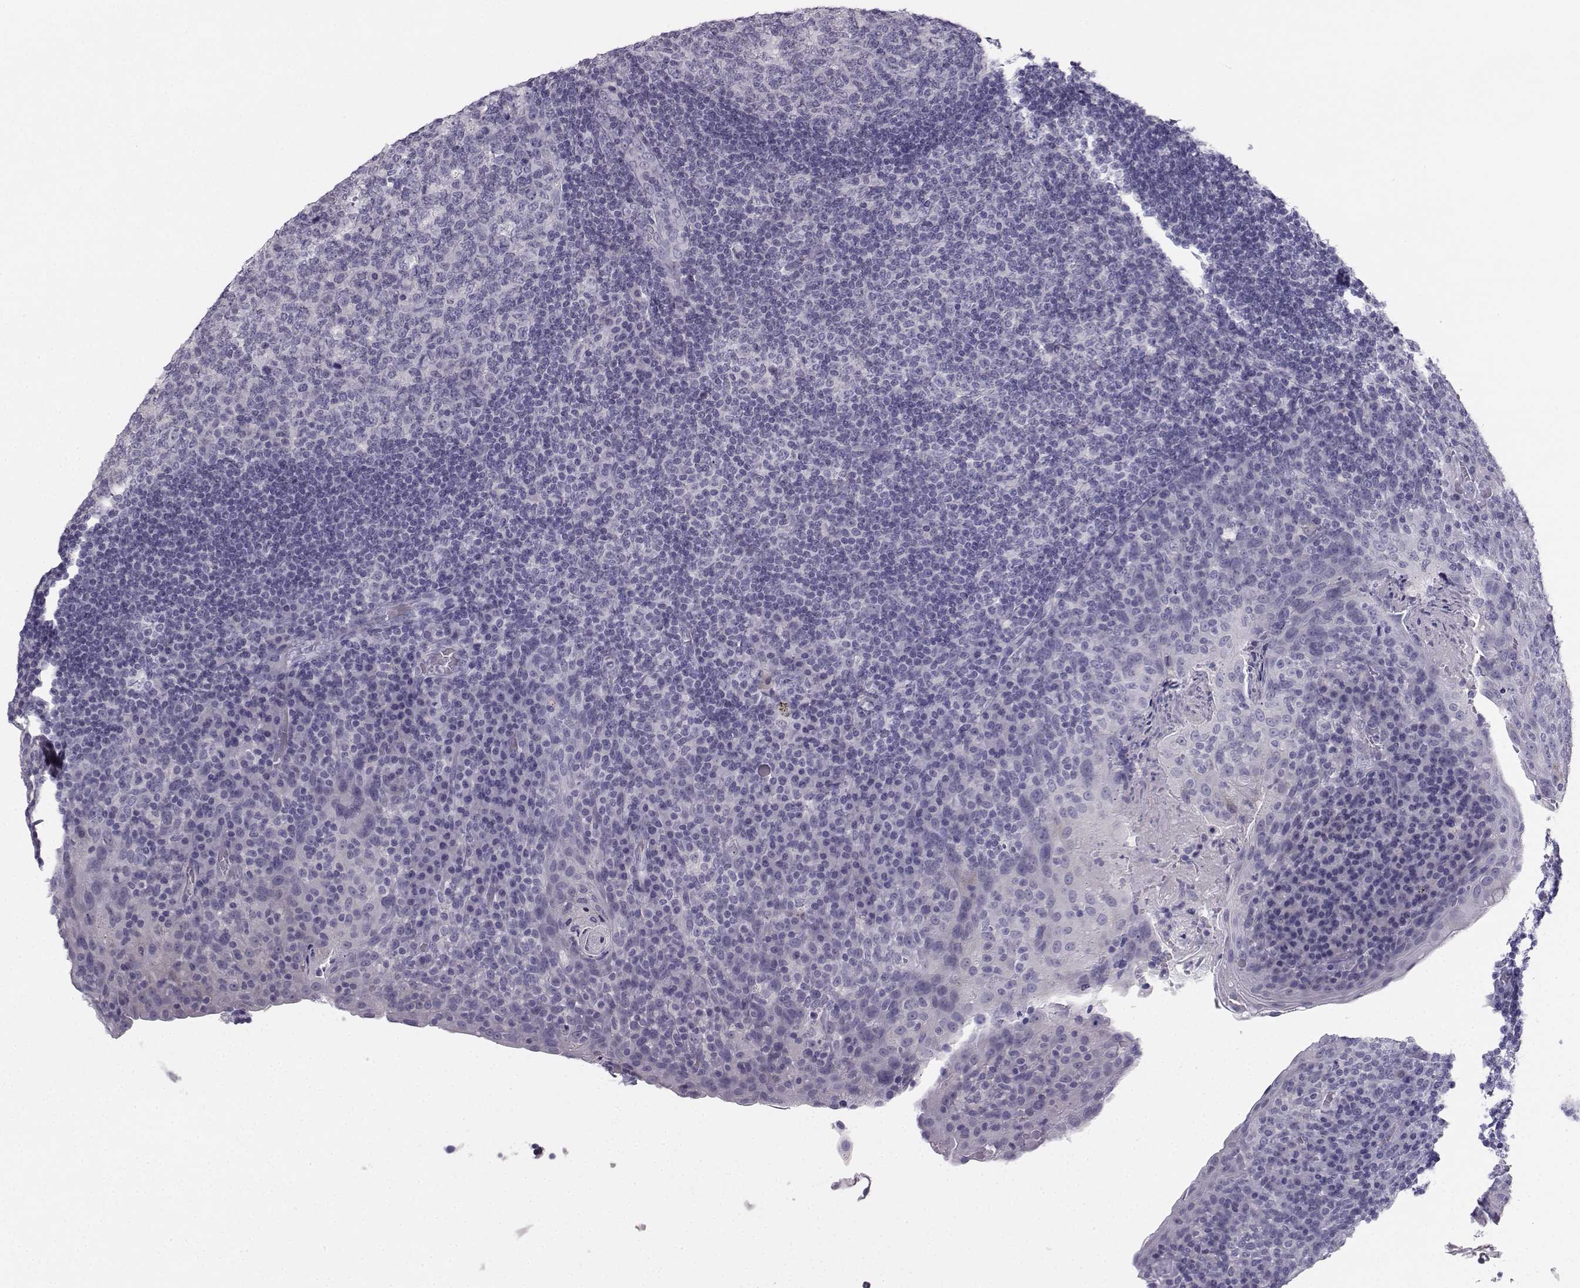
{"staining": {"intensity": "negative", "quantity": "none", "location": "none"}, "tissue": "tonsil", "cell_type": "Germinal center cells", "image_type": "normal", "snomed": [{"axis": "morphology", "description": "Normal tissue, NOS"}, {"axis": "topography", "description": "Tonsil"}], "caption": "Benign tonsil was stained to show a protein in brown. There is no significant staining in germinal center cells.", "gene": "SYCE1", "patient": {"sex": "male", "age": 17}}